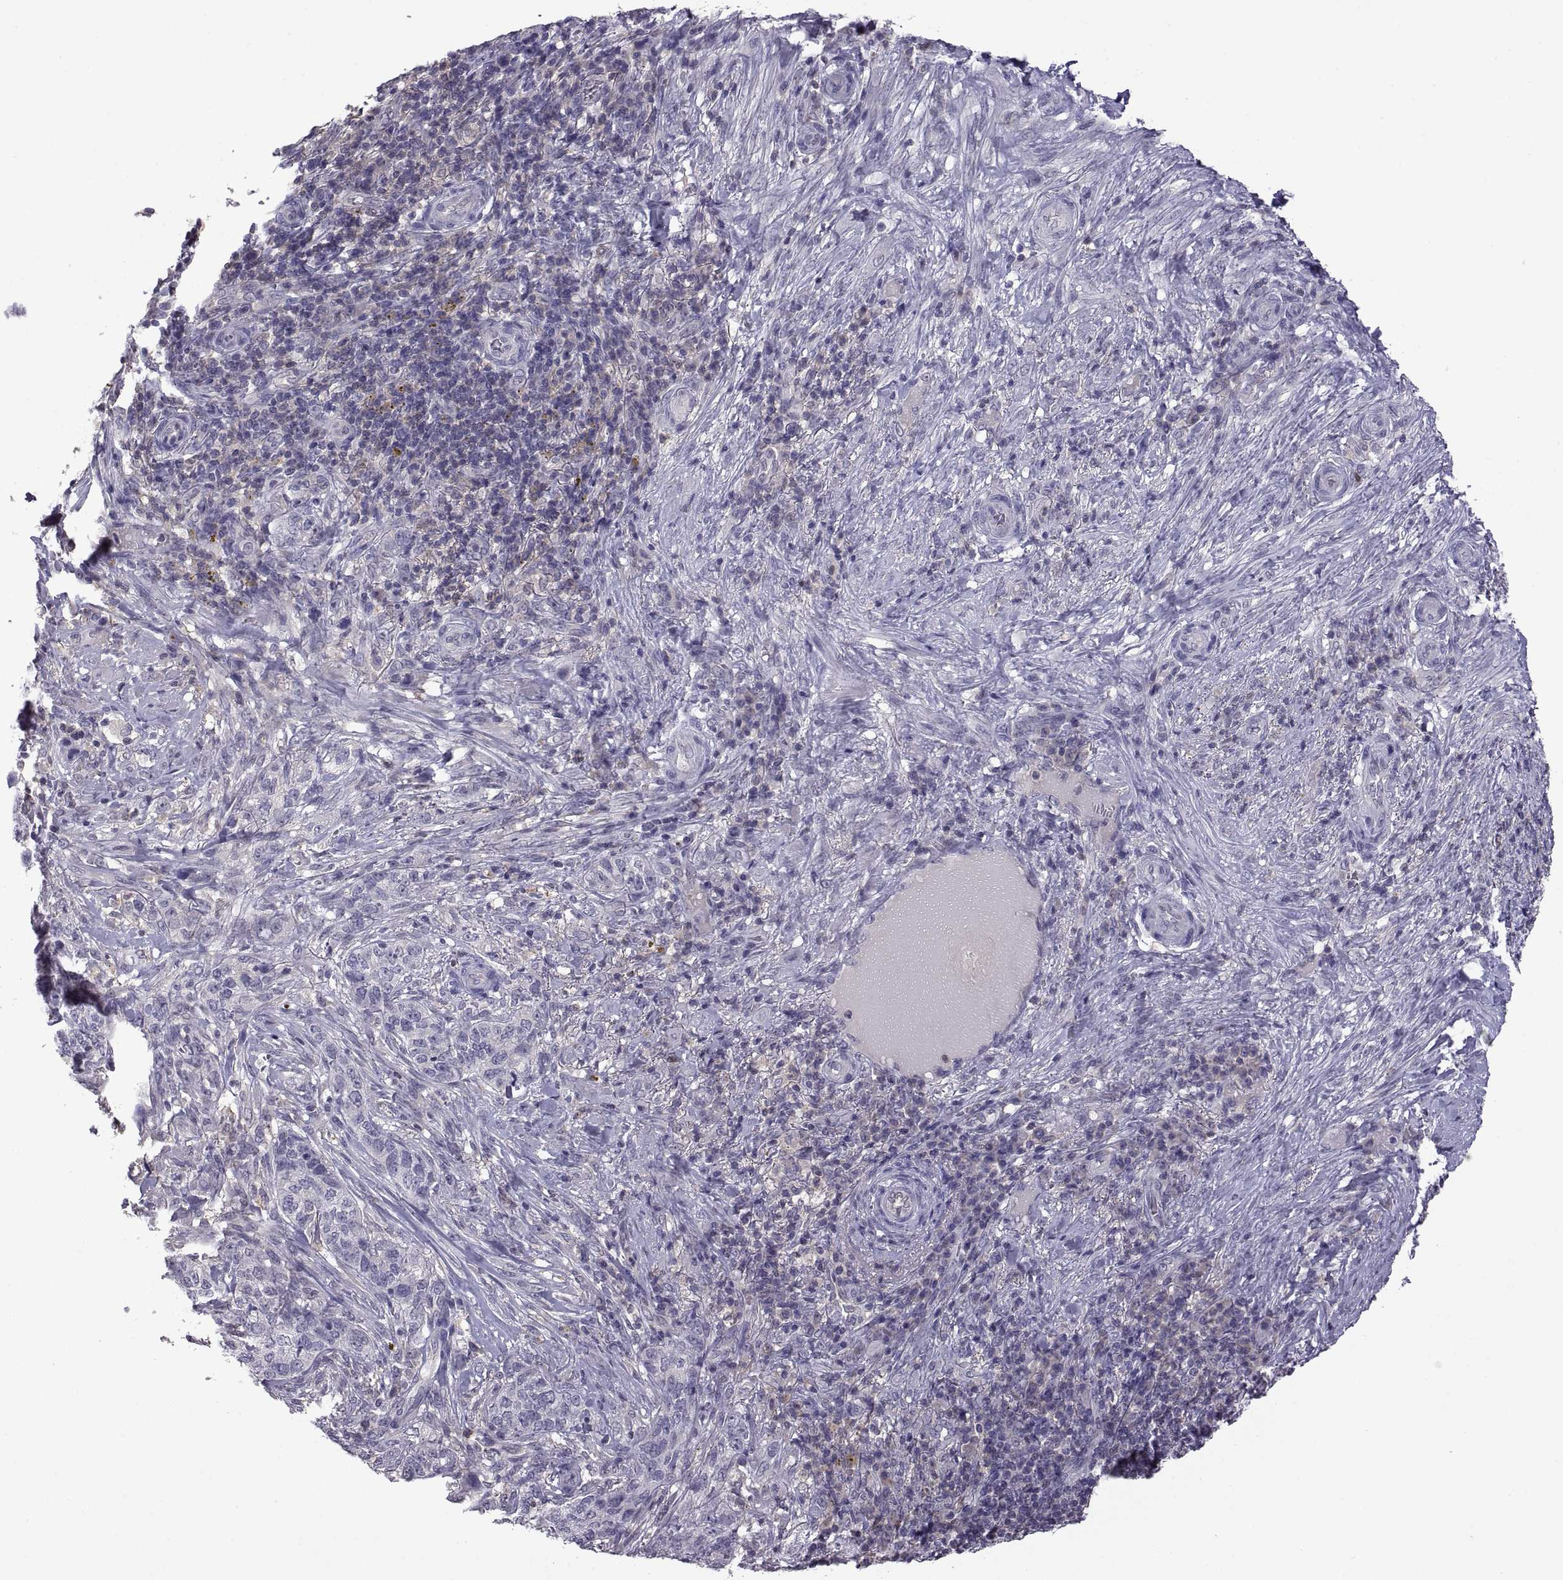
{"staining": {"intensity": "negative", "quantity": "none", "location": "none"}, "tissue": "skin cancer", "cell_type": "Tumor cells", "image_type": "cancer", "snomed": [{"axis": "morphology", "description": "Basal cell carcinoma"}, {"axis": "topography", "description": "Skin"}], "caption": "Immunohistochemistry histopathology image of neoplastic tissue: human skin cancer stained with DAB (3,3'-diaminobenzidine) displays no significant protein staining in tumor cells.", "gene": "FGF9", "patient": {"sex": "female", "age": 69}}